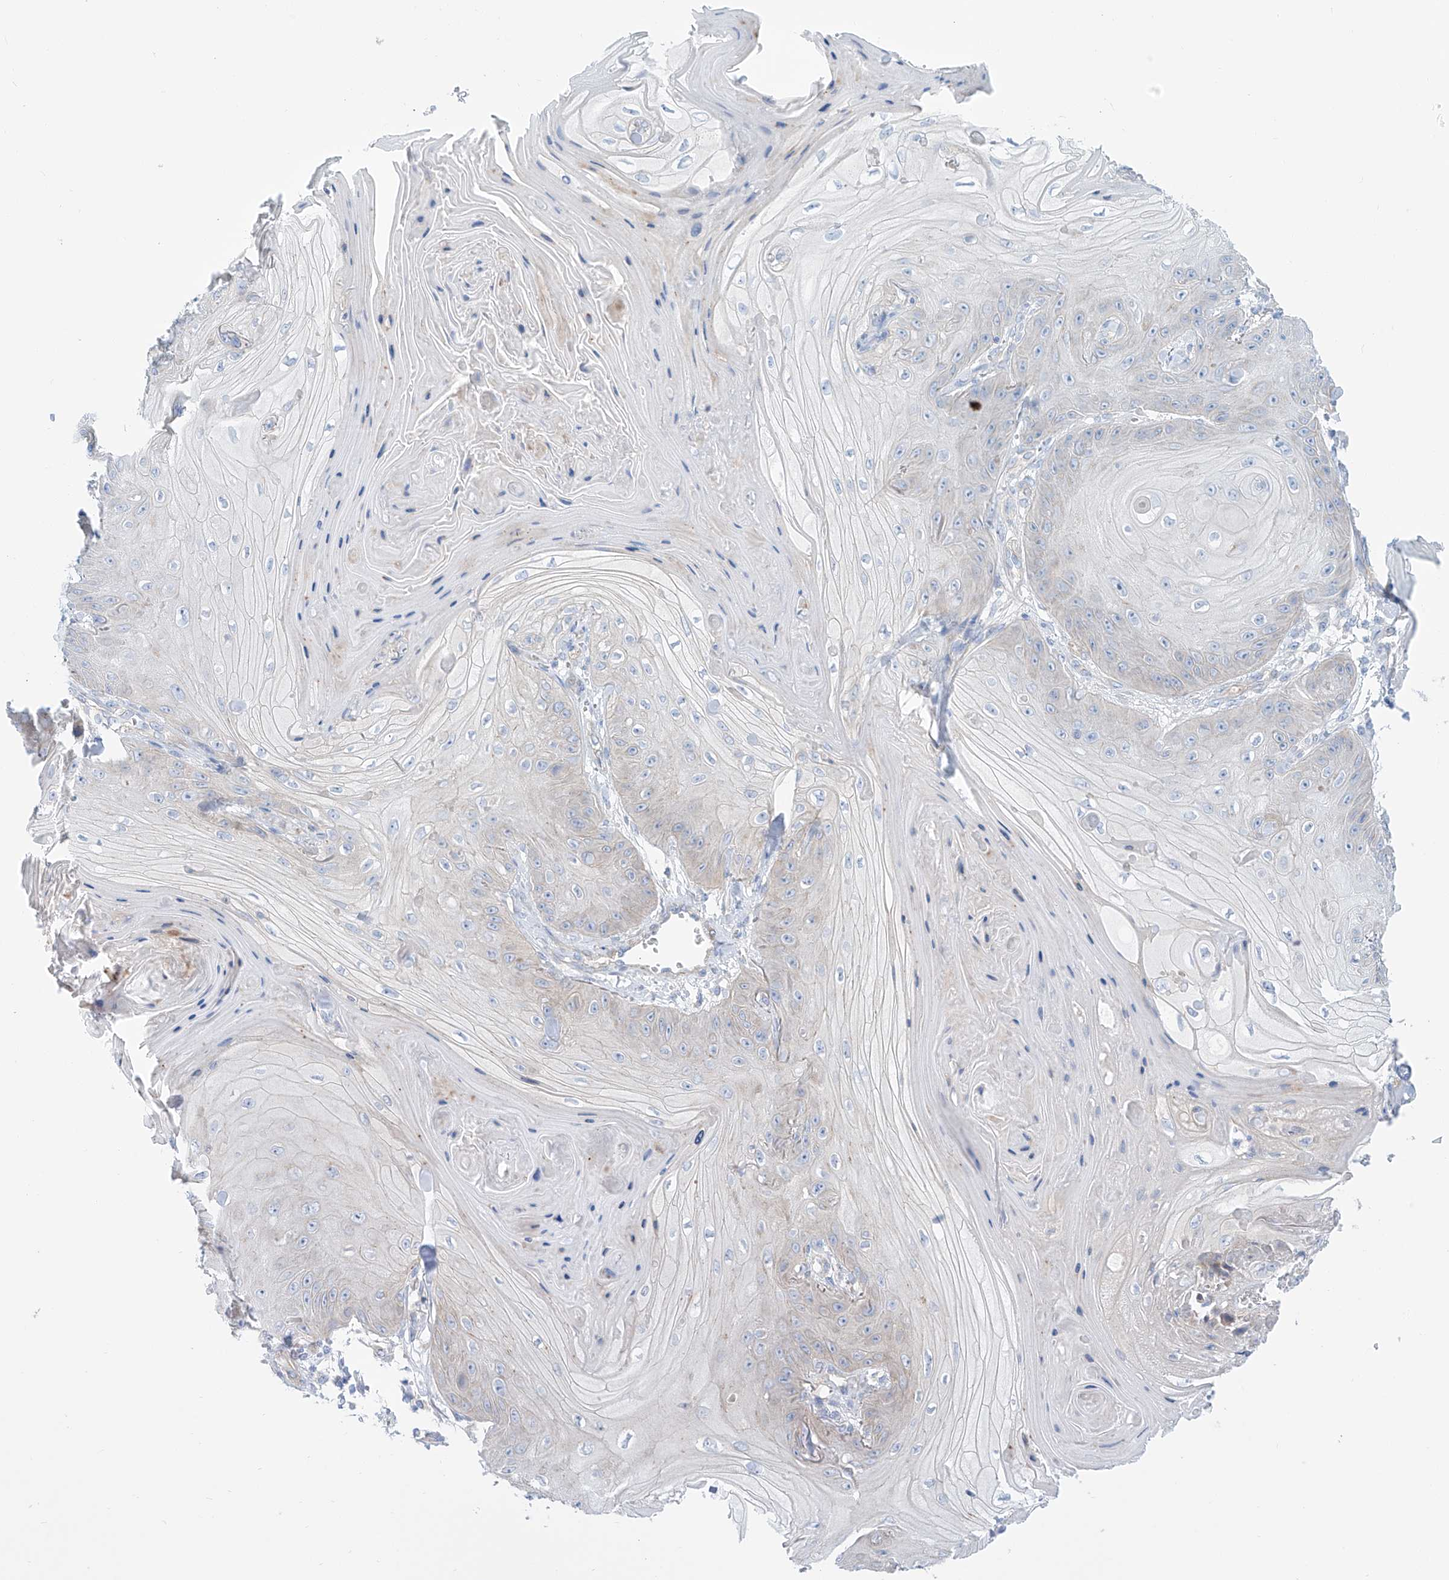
{"staining": {"intensity": "negative", "quantity": "none", "location": "none"}, "tissue": "skin cancer", "cell_type": "Tumor cells", "image_type": "cancer", "snomed": [{"axis": "morphology", "description": "Squamous cell carcinoma, NOS"}, {"axis": "topography", "description": "Skin"}], "caption": "Protein analysis of skin cancer (squamous cell carcinoma) demonstrates no significant staining in tumor cells.", "gene": "TMEM209", "patient": {"sex": "male", "age": 74}}